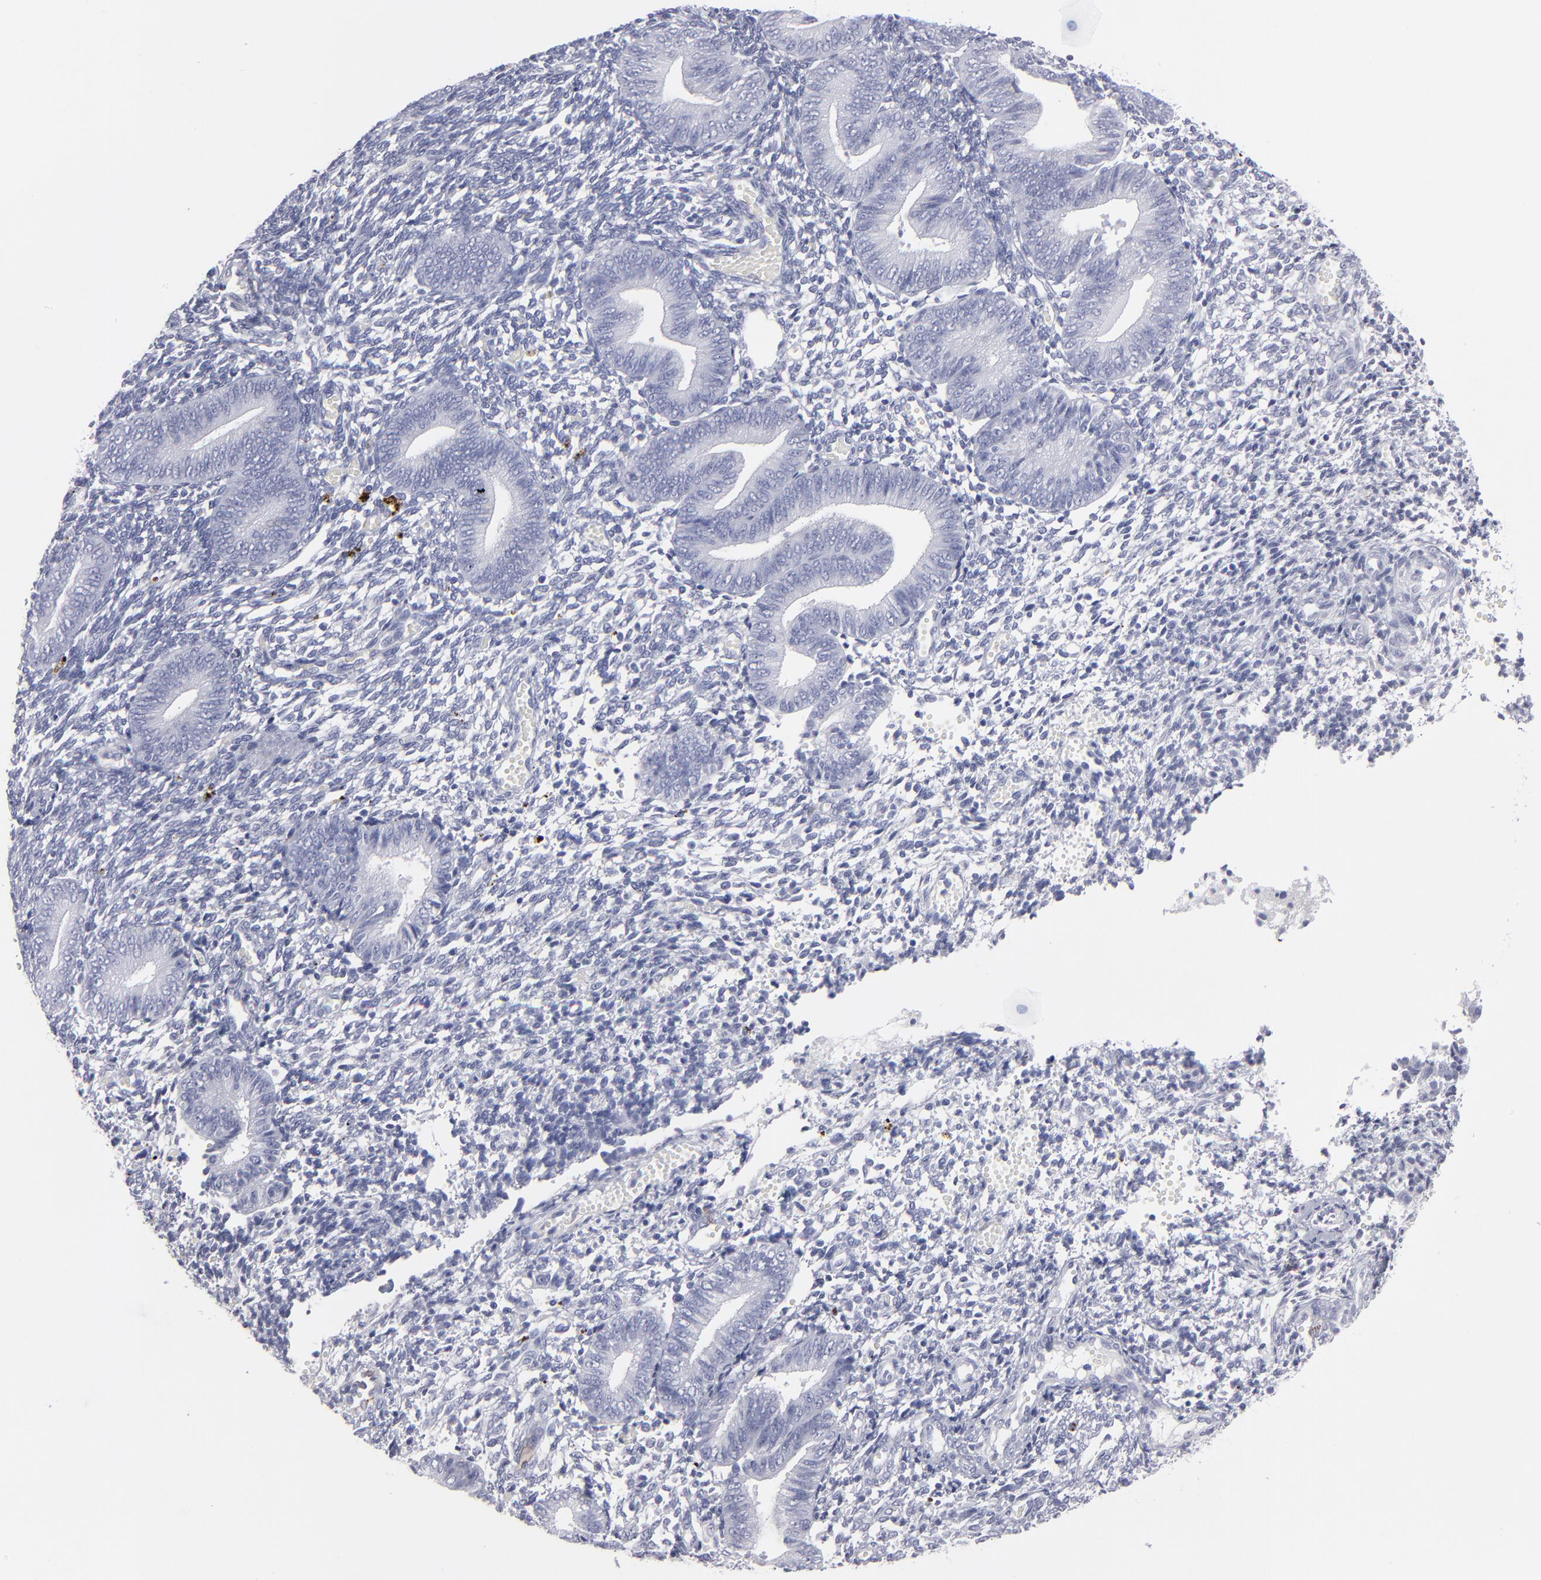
{"staining": {"intensity": "negative", "quantity": "none", "location": "none"}, "tissue": "endometrium", "cell_type": "Cells in endometrial stroma", "image_type": "normal", "snomed": [{"axis": "morphology", "description": "Normal tissue, NOS"}, {"axis": "topography", "description": "Uterus"}, {"axis": "topography", "description": "Endometrium"}], "caption": "Immunohistochemistry (IHC) micrograph of unremarkable endometrium: human endometrium stained with DAB (3,3'-diaminobenzidine) reveals no significant protein positivity in cells in endometrial stroma. (Stains: DAB (3,3'-diaminobenzidine) immunohistochemistry with hematoxylin counter stain, Microscopy: brightfield microscopy at high magnification).", "gene": "CADM3", "patient": {"sex": "female", "age": 33}}